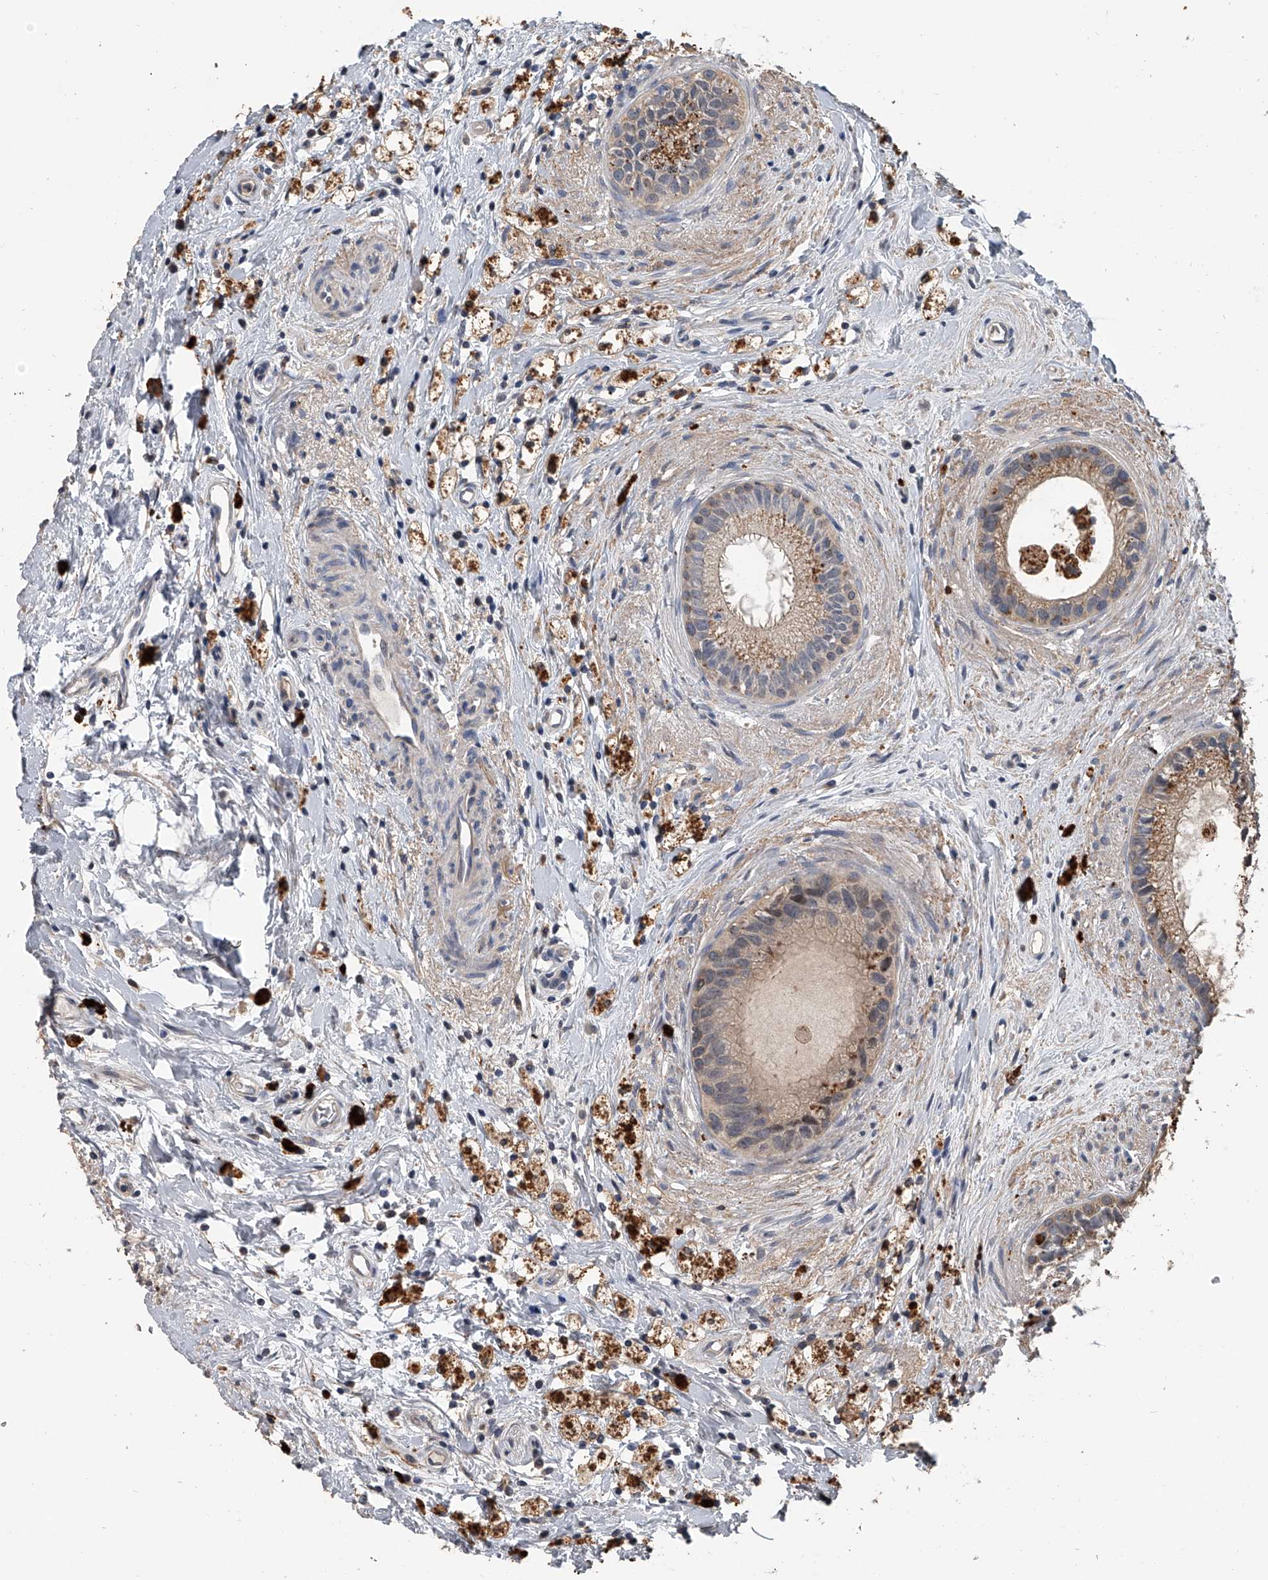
{"staining": {"intensity": "moderate", "quantity": "<25%", "location": "cytoplasmic/membranous"}, "tissue": "epididymis", "cell_type": "Glandular cells", "image_type": "normal", "snomed": [{"axis": "morphology", "description": "Normal tissue, NOS"}, {"axis": "topography", "description": "Epididymis"}], "caption": "Normal epididymis shows moderate cytoplasmic/membranous staining in about <25% of glandular cells, visualized by immunohistochemistry.", "gene": "DOCK9", "patient": {"sex": "male", "age": 80}}